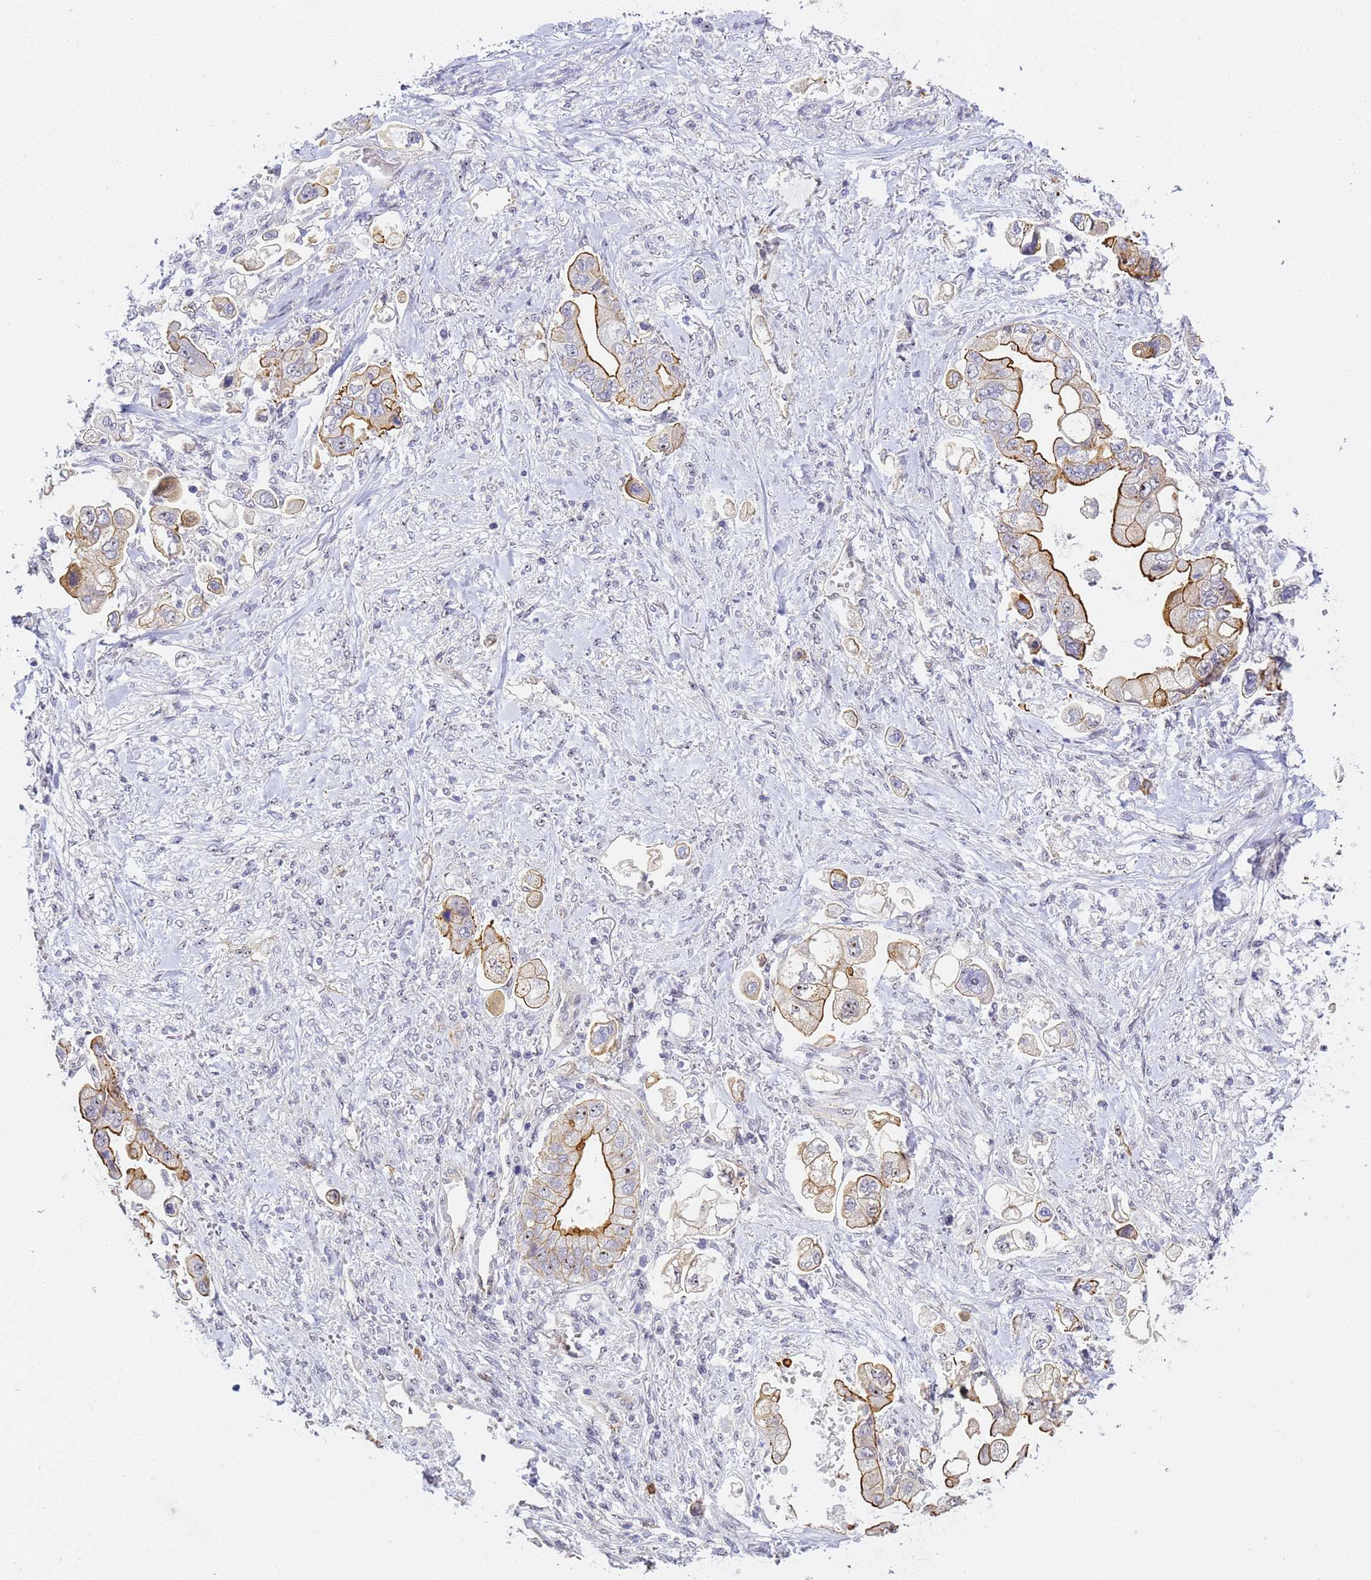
{"staining": {"intensity": "moderate", "quantity": "25%-75%", "location": "cytoplasmic/membranous"}, "tissue": "stomach cancer", "cell_type": "Tumor cells", "image_type": "cancer", "snomed": [{"axis": "morphology", "description": "Adenocarcinoma, NOS"}, {"axis": "topography", "description": "Stomach"}], "caption": "Stomach adenocarcinoma tissue reveals moderate cytoplasmic/membranous staining in approximately 25%-75% of tumor cells The staining is performed using DAB (3,3'-diaminobenzidine) brown chromogen to label protein expression. The nuclei are counter-stained blue using hematoxylin.", "gene": "GON4L", "patient": {"sex": "male", "age": 62}}